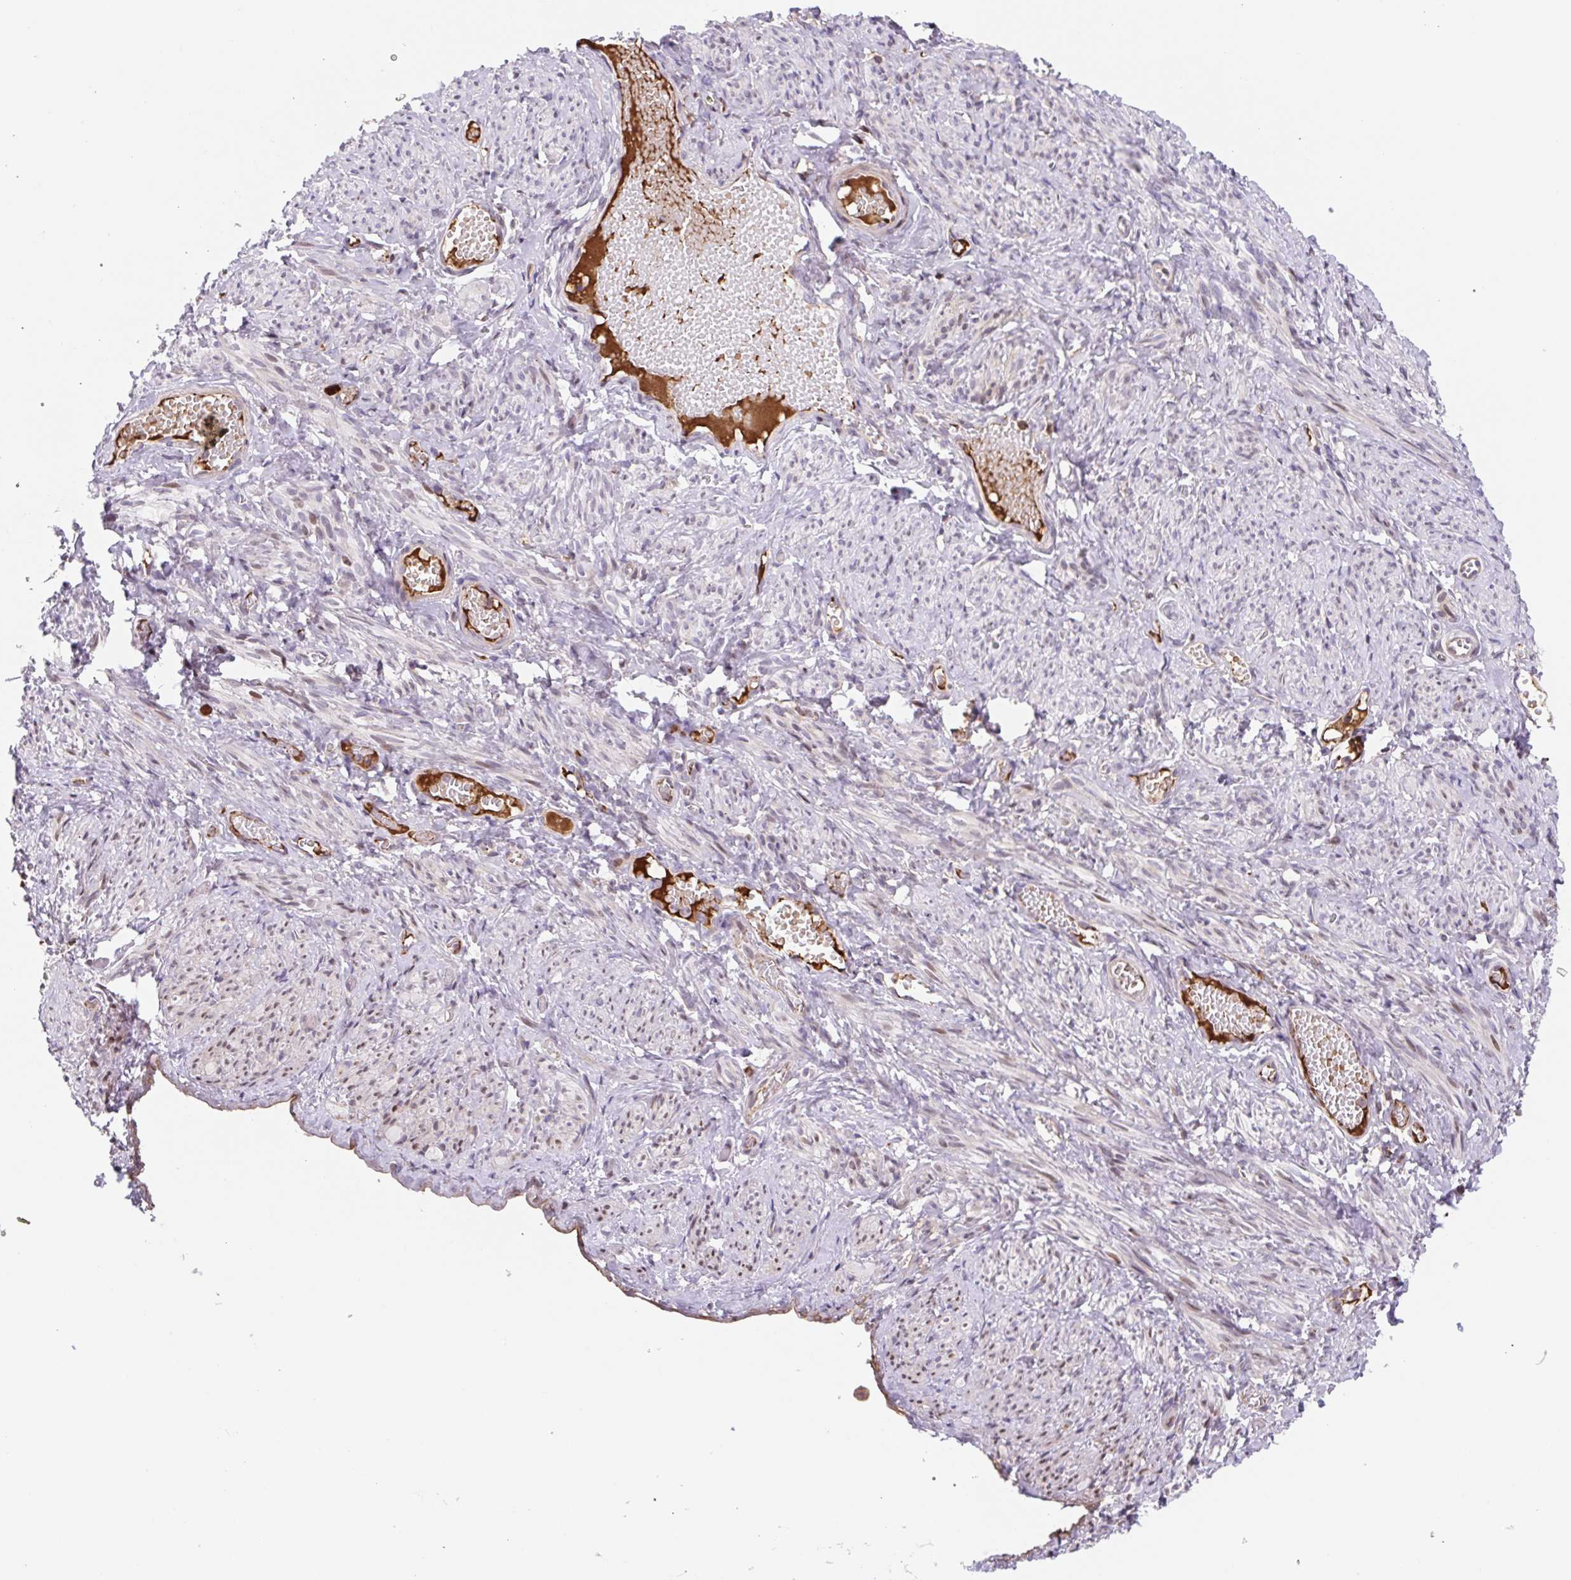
{"staining": {"intensity": "moderate", "quantity": "<25%", "location": "cytoplasmic/membranous"}, "tissue": "smooth muscle", "cell_type": "Smooth muscle cells", "image_type": "normal", "snomed": [{"axis": "morphology", "description": "Normal tissue, NOS"}, {"axis": "topography", "description": "Smooth muscle"}], "caption": "Protein expression analysis of benign smooth muscle displays moderate cytoplasmic/membranous positivity in about <25% of smooth muscle cells. (DAB = brown stain, brightfield microscopy at high magnification).", "gene": "TPRG1", "patient": {"sex": "female", "age": 65}}